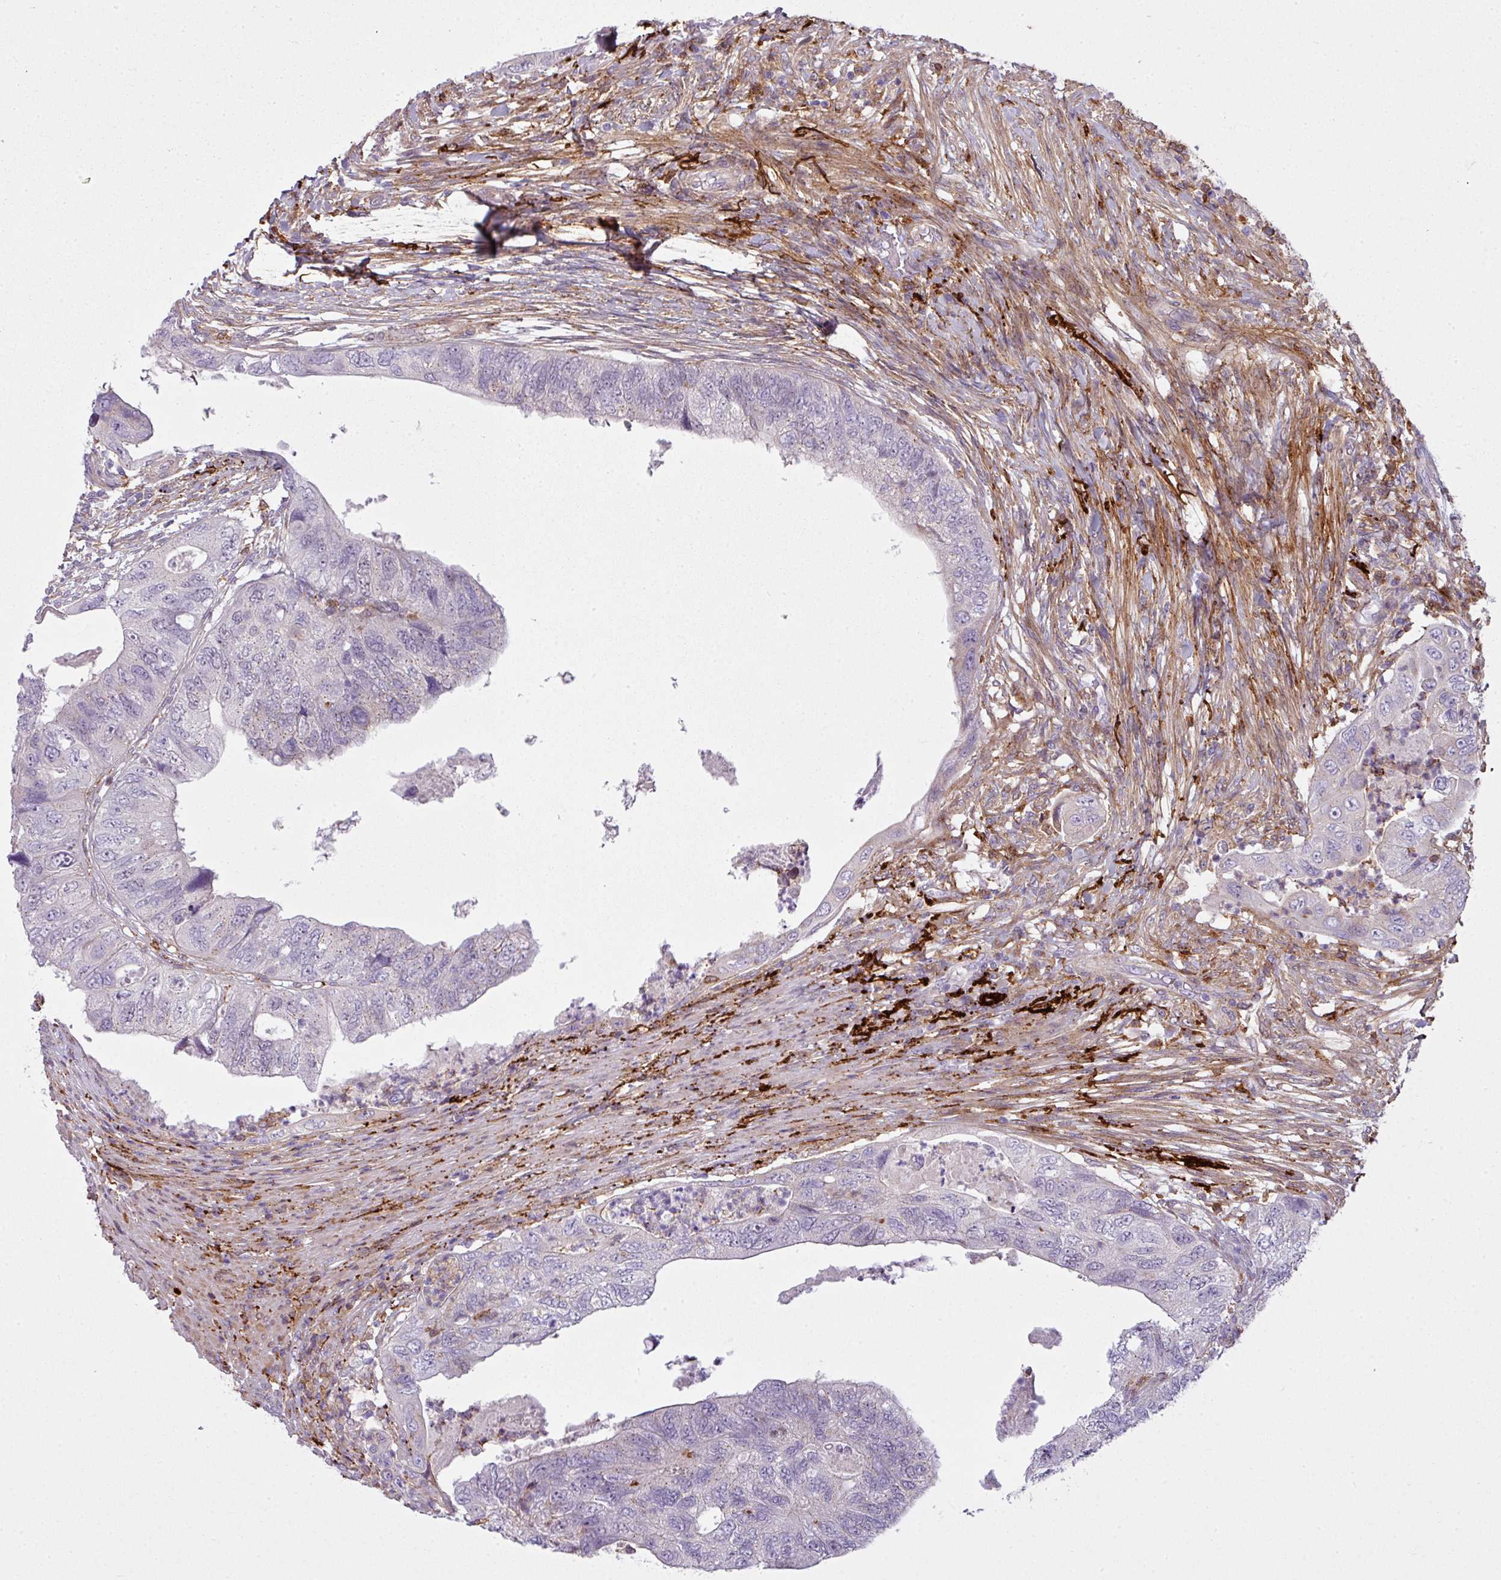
{"staining": {"intensity": "weak", "quantity": "<25%", "location": "nuclear"}, "tissue": "colorectal cancer", "cell_type": "Tumor cells", "image_type": "cancer", "snomed": [{"axis": "morphology", "description": "Adenocarcinoma, NOS"}, {"axis": "topography", "description": "Rectum"}], "caption": "This is an immunohistochemistry histopathology image of human colorectal adenocarcinoma. There is no staining in tumor cells.", "gene": "COL8A1", "patient": {"sex": "male", "age": 63}}